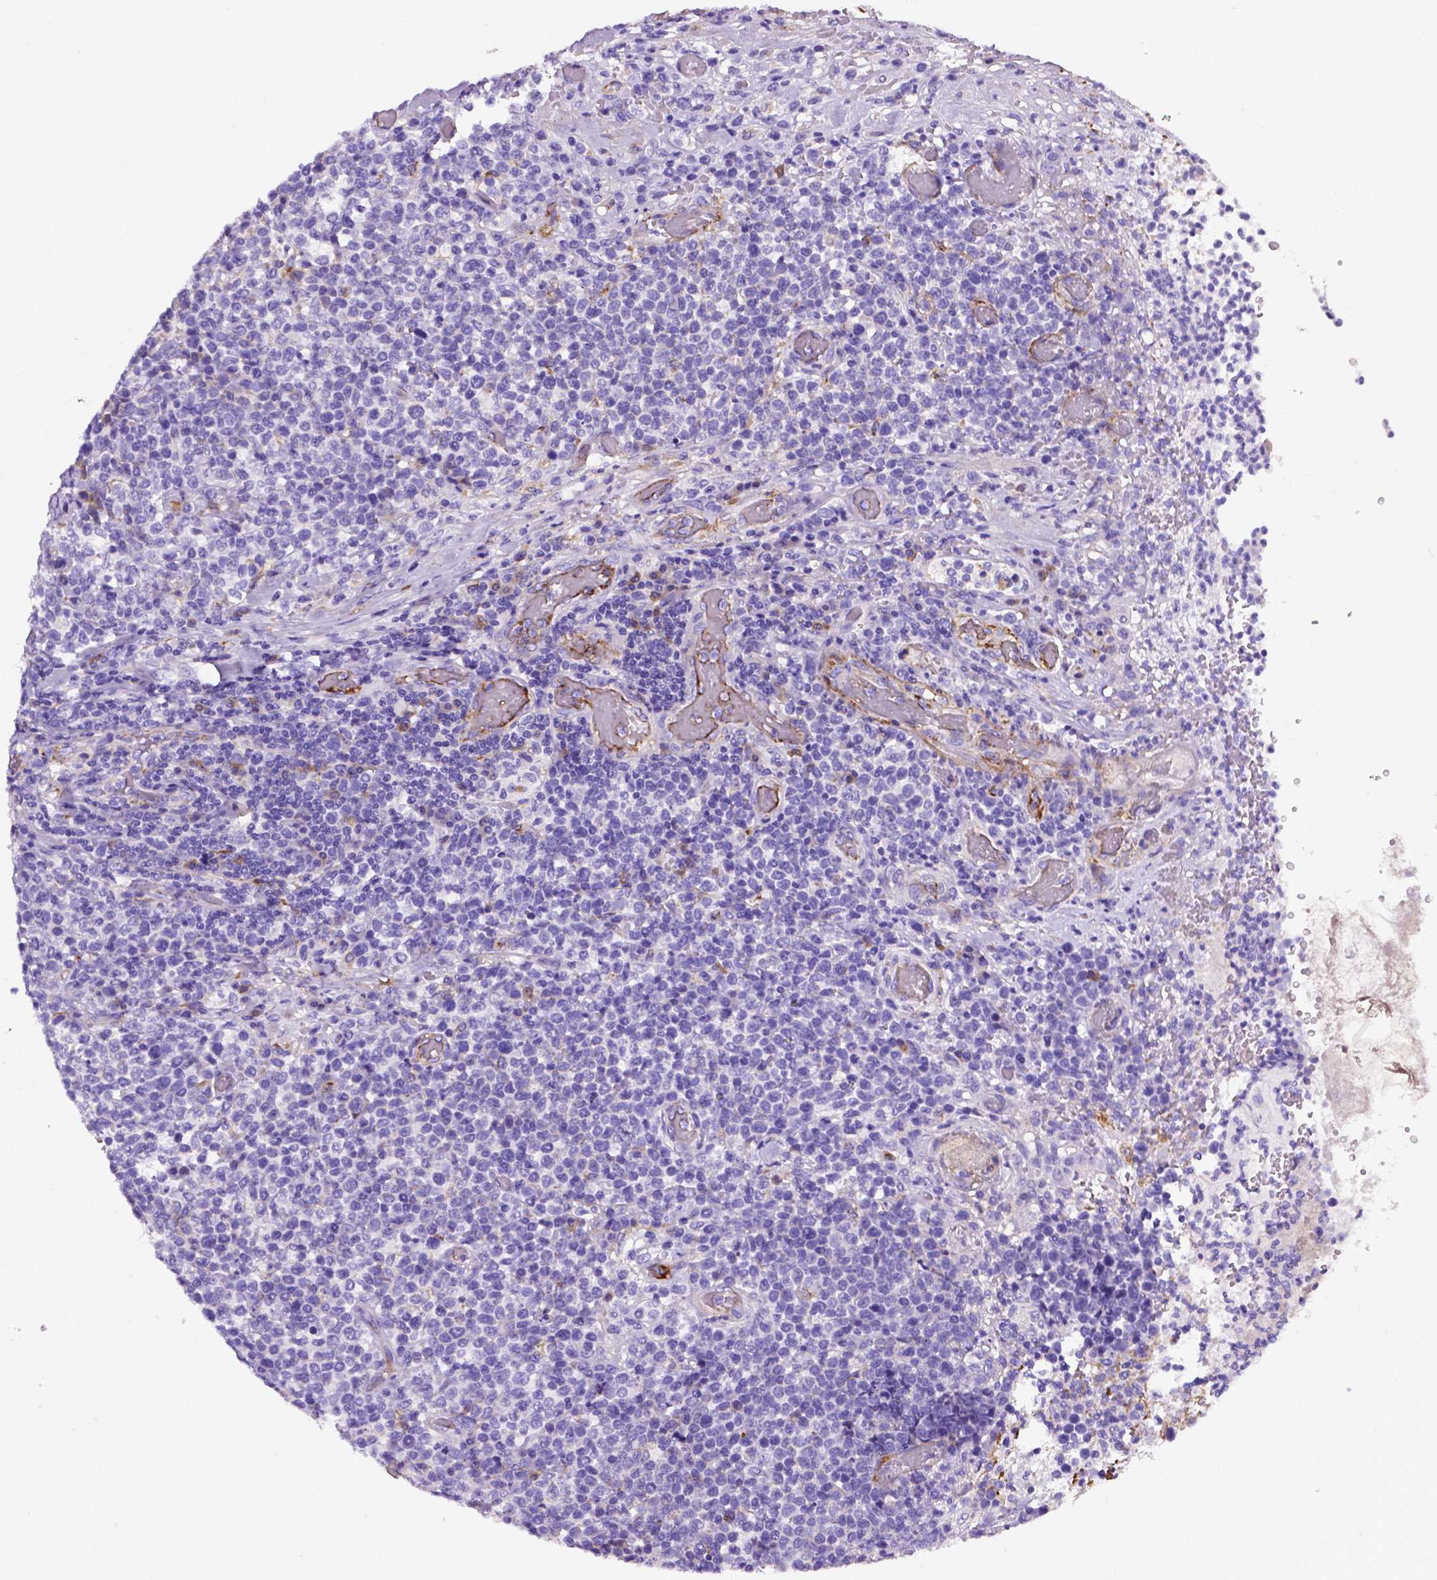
{"staining": {"intensity": "negative", "quantity": "none", "location": "none"}, "tissue": "lymphoma", "cell_type": "Tumor cells", "image_type": "cancer", "snomed": [{"axis": "morphology", "description": "Malignant lymphoma, non-Hodgkin's type, High grade"}, {"axis": "topography", "description": "Soft tissue"}], "caption": "High magnification brightfield microscopy of lymphoma stained with DAB (brown) and counterstained with hematoxylin (blue): tumor cells show no significant positivity.", "gene": "APOE", "patient": {"sex": "female", "age": 56}}